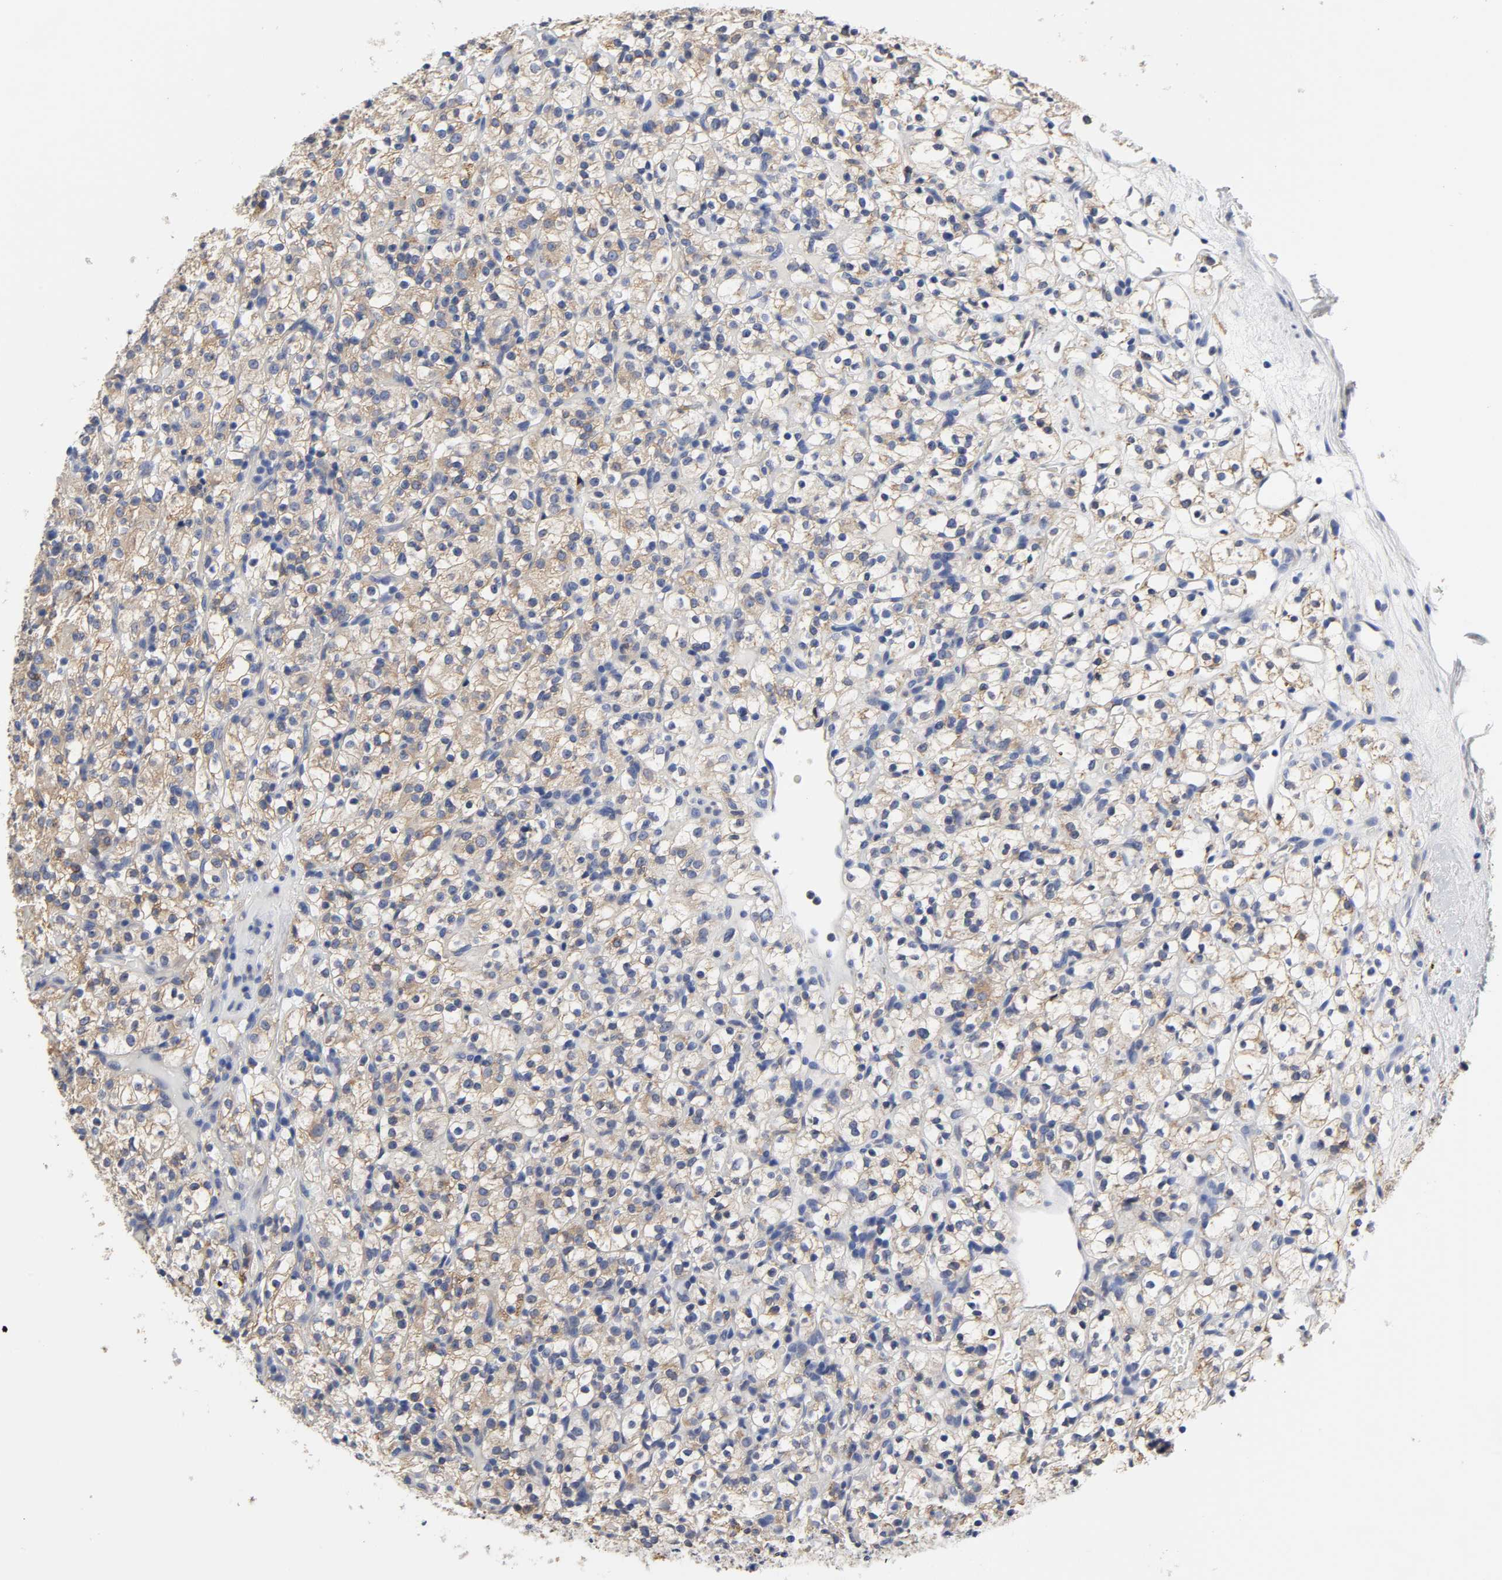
{"staining": {"intensity": "weak", "quantity": ">75%", "location": "cytoplasmic/membranous"}, "tissue": "renal cancer", "cell_type": "Tumor cells", "image_type": "cancer", "snomed": [{"axis": "morphology", "description": "Normal tissue, NOS"}, {"axis": "morphology", "description": "Adenocarcinoma, NOS"}, {"axis": "topography", "description": "Kidney"}], "caption": "Tumor cells reveal low levels of weak cytoplasmic/membranous positivity in about >75% of cells in renal cancer. (brown staining indicates protein expression, while blue staining denotes nuclei).", "gene": "HCK", "patient": {"sex": "female", "age": 72}}